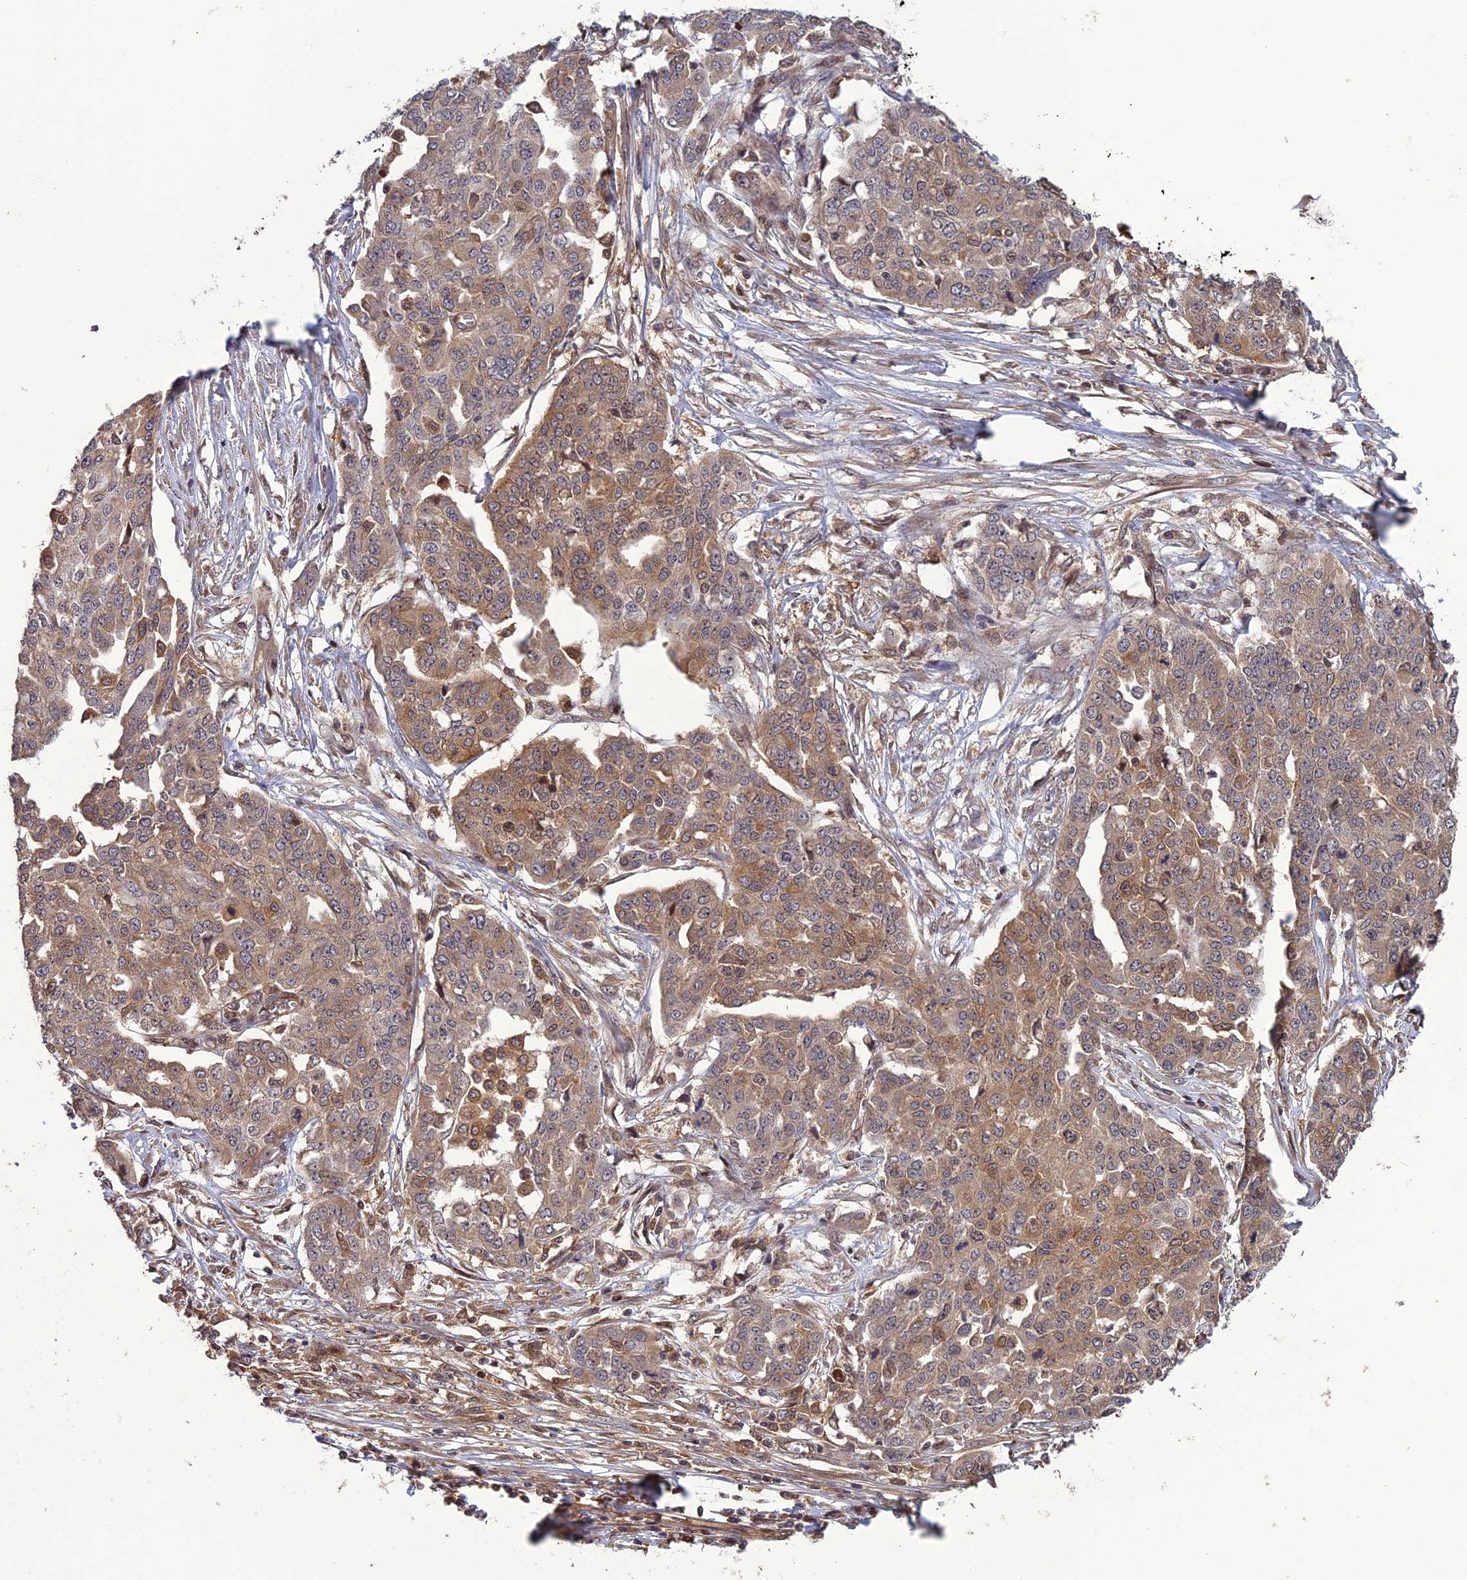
{"staining": {"intensity": "weak", "quantity": "25%-75%", "location": "cytoplasmic/membranous"}, "tissue": "ovarian cancer", "cell_type": "Tumor cells", "image_type": "cancer", "snomed": [{"axis": "morphology", "description": "Cystadenocarcinoma, serous, NOS"}, {"axis": "topography", "description": "Soft tissue"}, {"axis": "topography", "description": "Ovary"}], "caption": "A histopathology image of ovarian cancer (serous cystadenocarcinoma) stained for a protein reveals weak cytoplasmic/membranous brown staining in tumor cells.", "gene": "LIN37", "patient": {"sex": "female", "age": 57}}